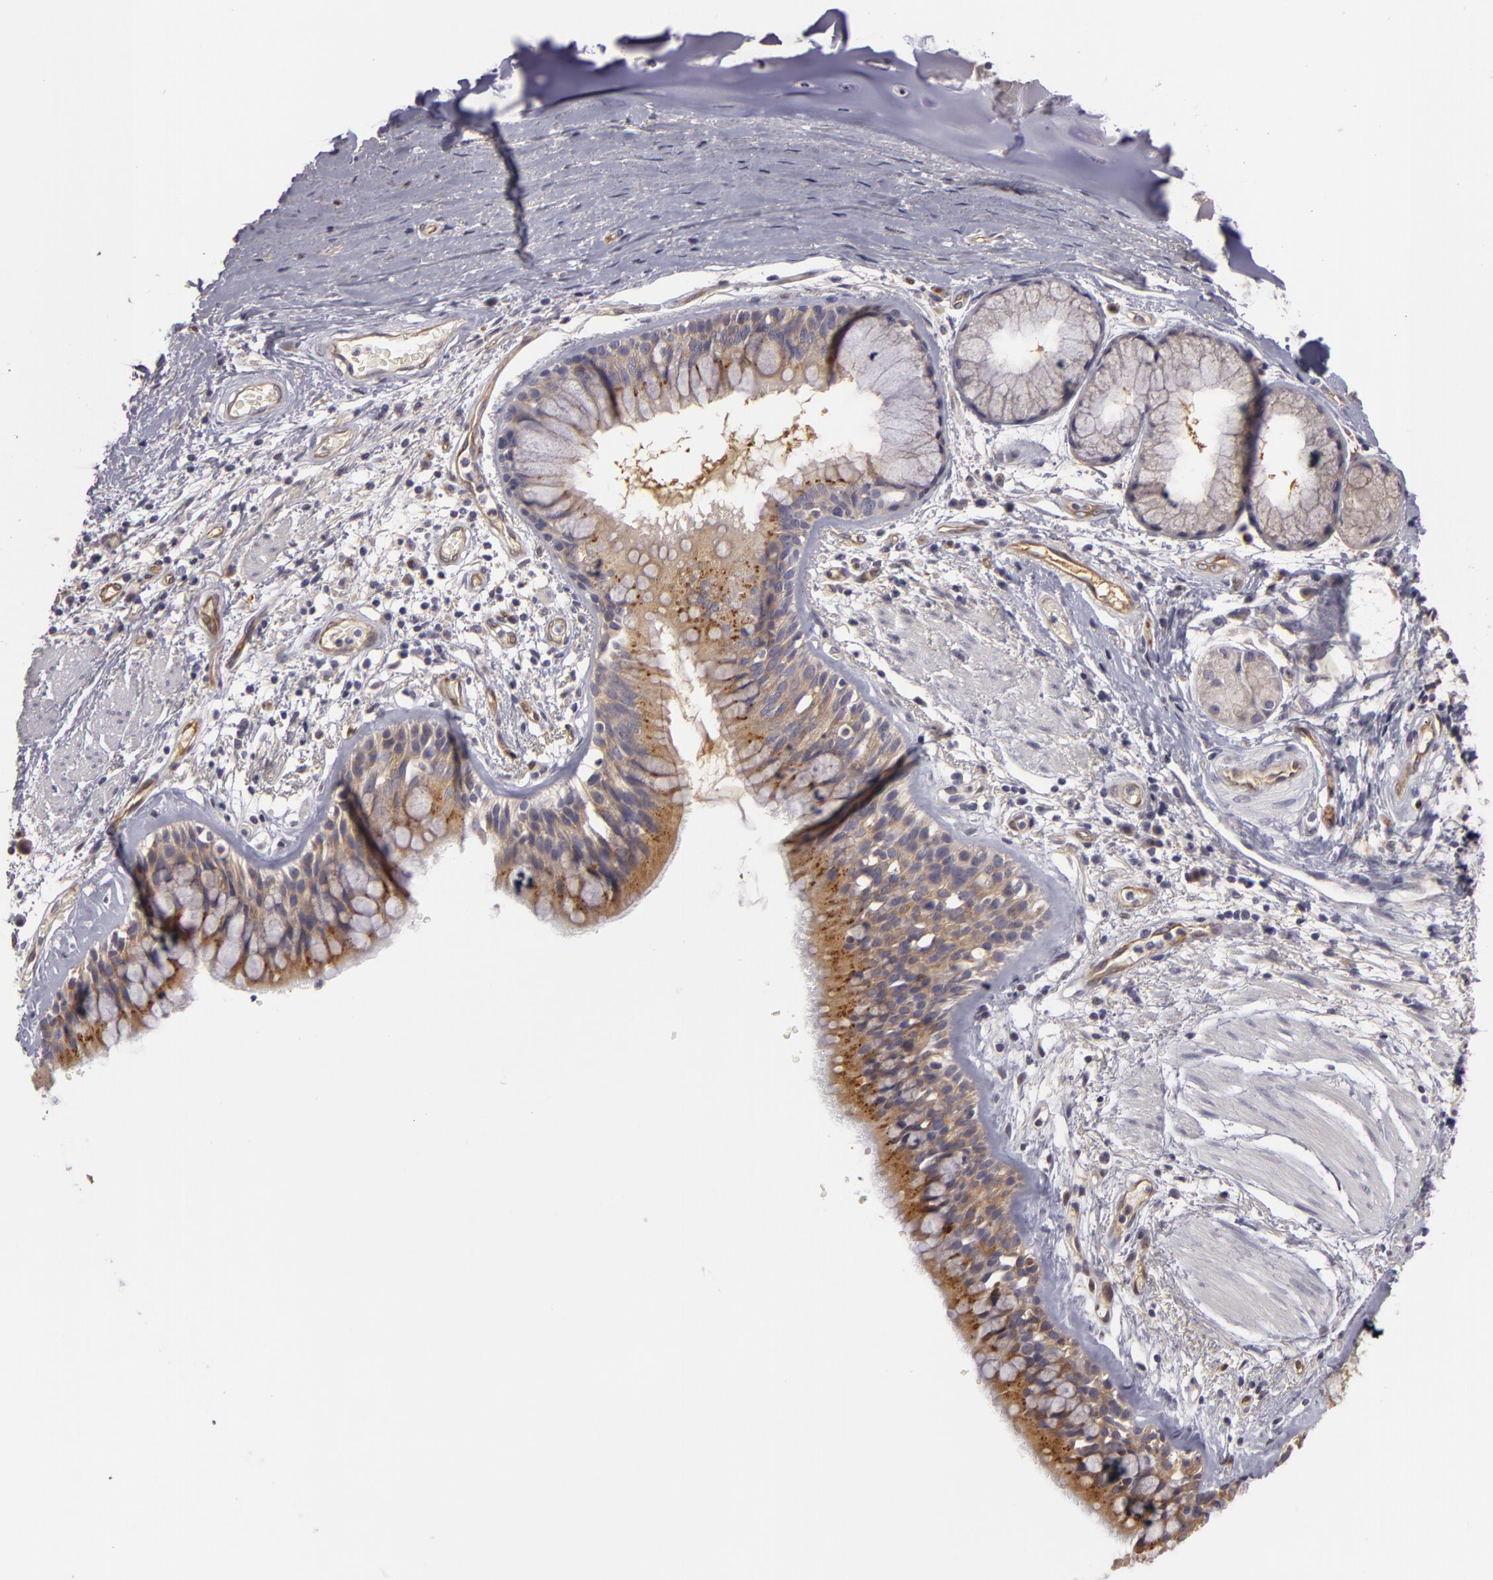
{"staining": {"intensity": "weak", "quantity": ">75%", "location": "cytoplasmic/membranous"}, "tissue": "bronchus", "cell_type": "Respiratory epithelial cells", "image_type": "normal", "snomed": [{"axis": "morphology", "description": "Normal tissue, NOS"}, {"axis": "topography", "description": "Bronchus"}, {"axis": "topography", "description": "Lung"}], "caption": "Protein staining displays weak cytoplasmic/membranous staining in about >75% of respiratory epithelial cells in normal bronchus.", "gene": "ZNF229", "patient": {"sex": "female", "age": 57}}